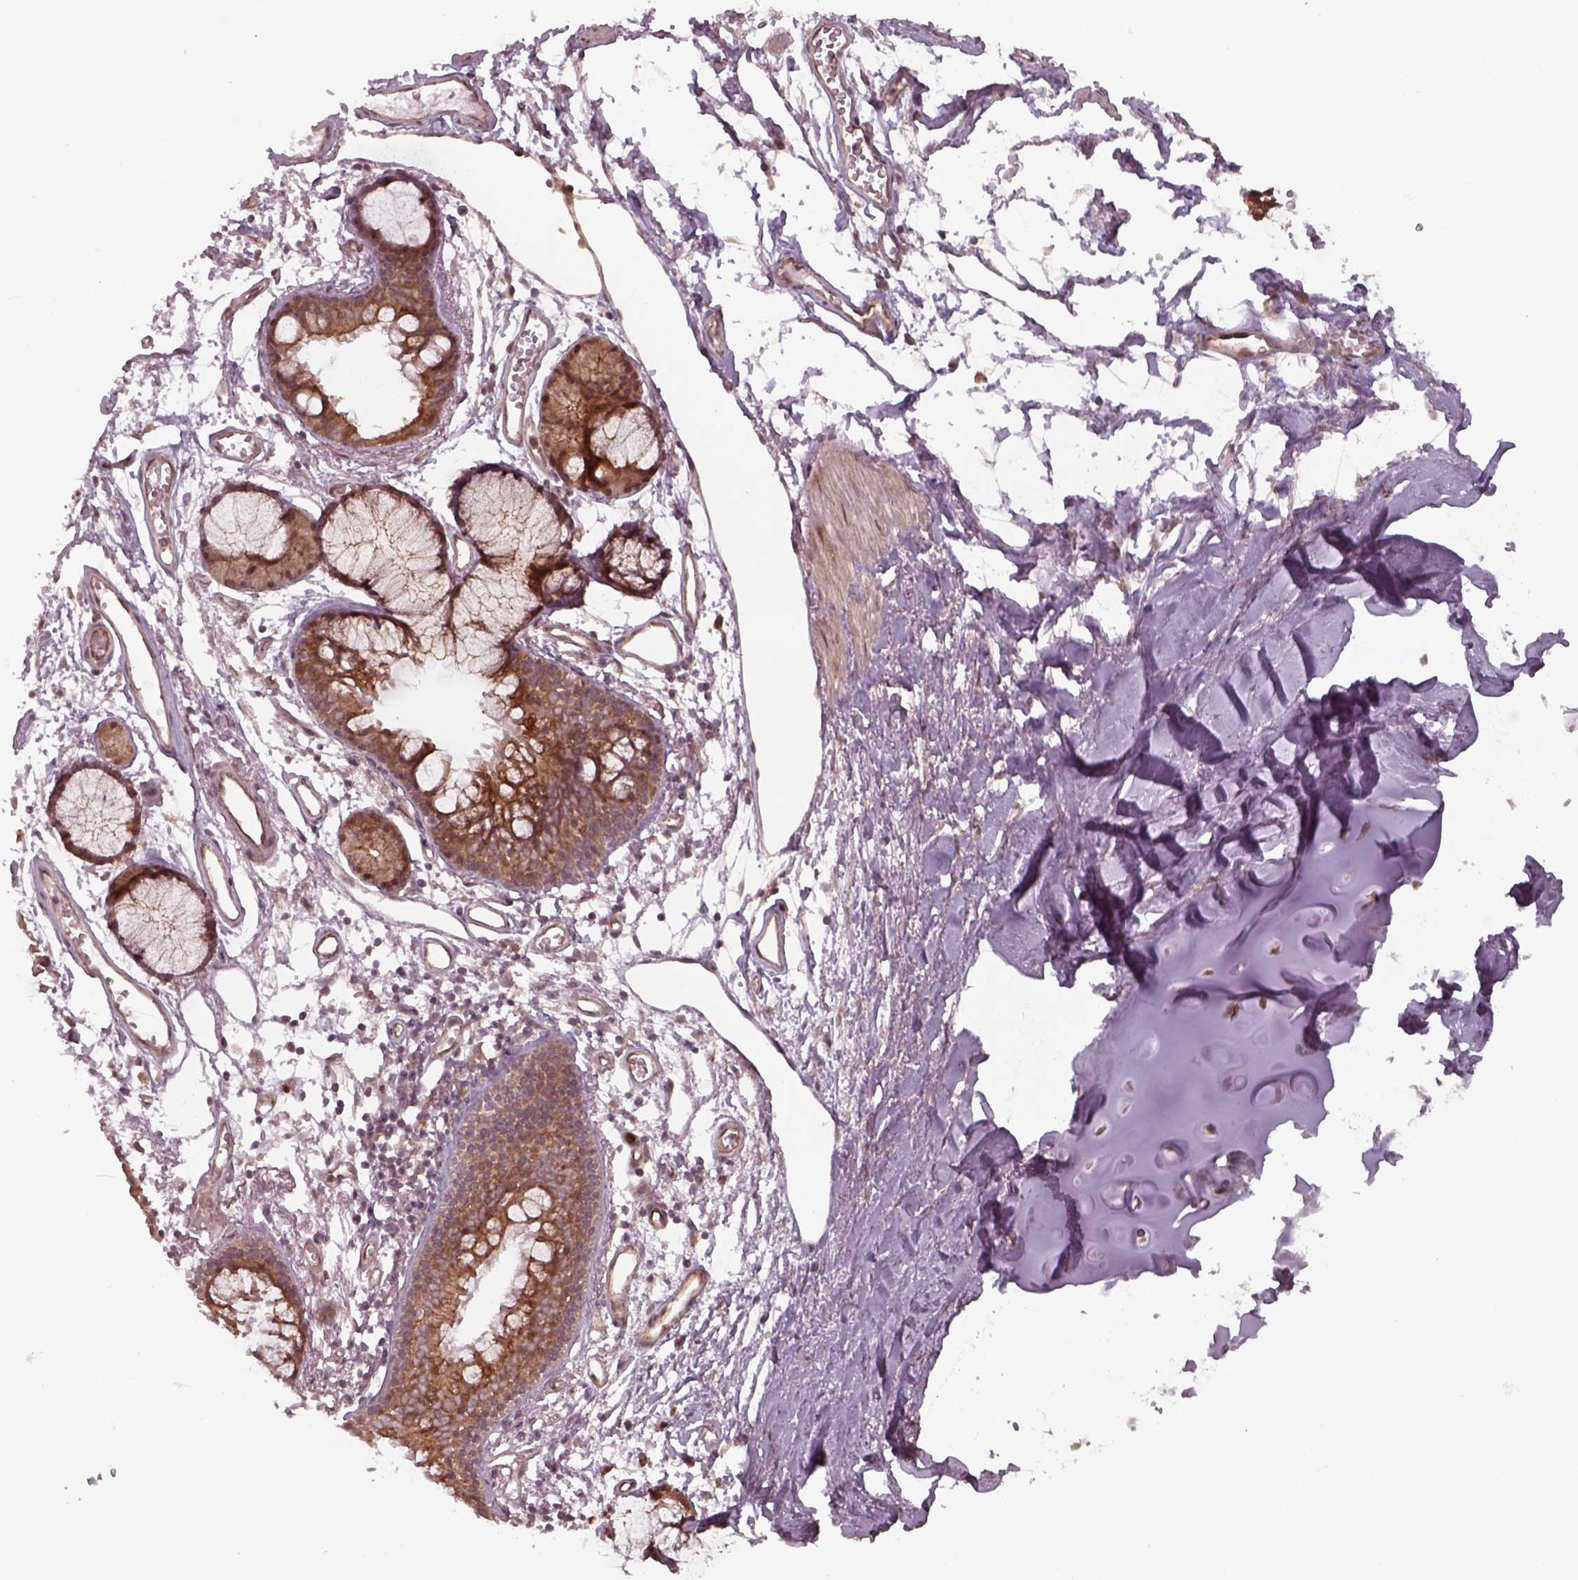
{"staining": {"intensity": "moderate", "quantity": ">75%", "location": "cytoplasmic/membranous"}, "tissue": "adipose tissue", "cell_type": "Adipocytes", "image_type": "normal", "snomed": [{"axis": "morphology", "description": "Normal tissue, NOS"}, {"axis": "topography", "description": "Cartilage tissue"}, {"axis": "topography", "description": "Bronchus"}], "caption": "DAB immunohistochemical staining of benign human adipose tissue demonstrates moderate cytoplasmic/membranous protein expression in approximately >75% of adipocytes.", "gene": "CHMP3", "patient": {"sex": "female", "age": 79}}